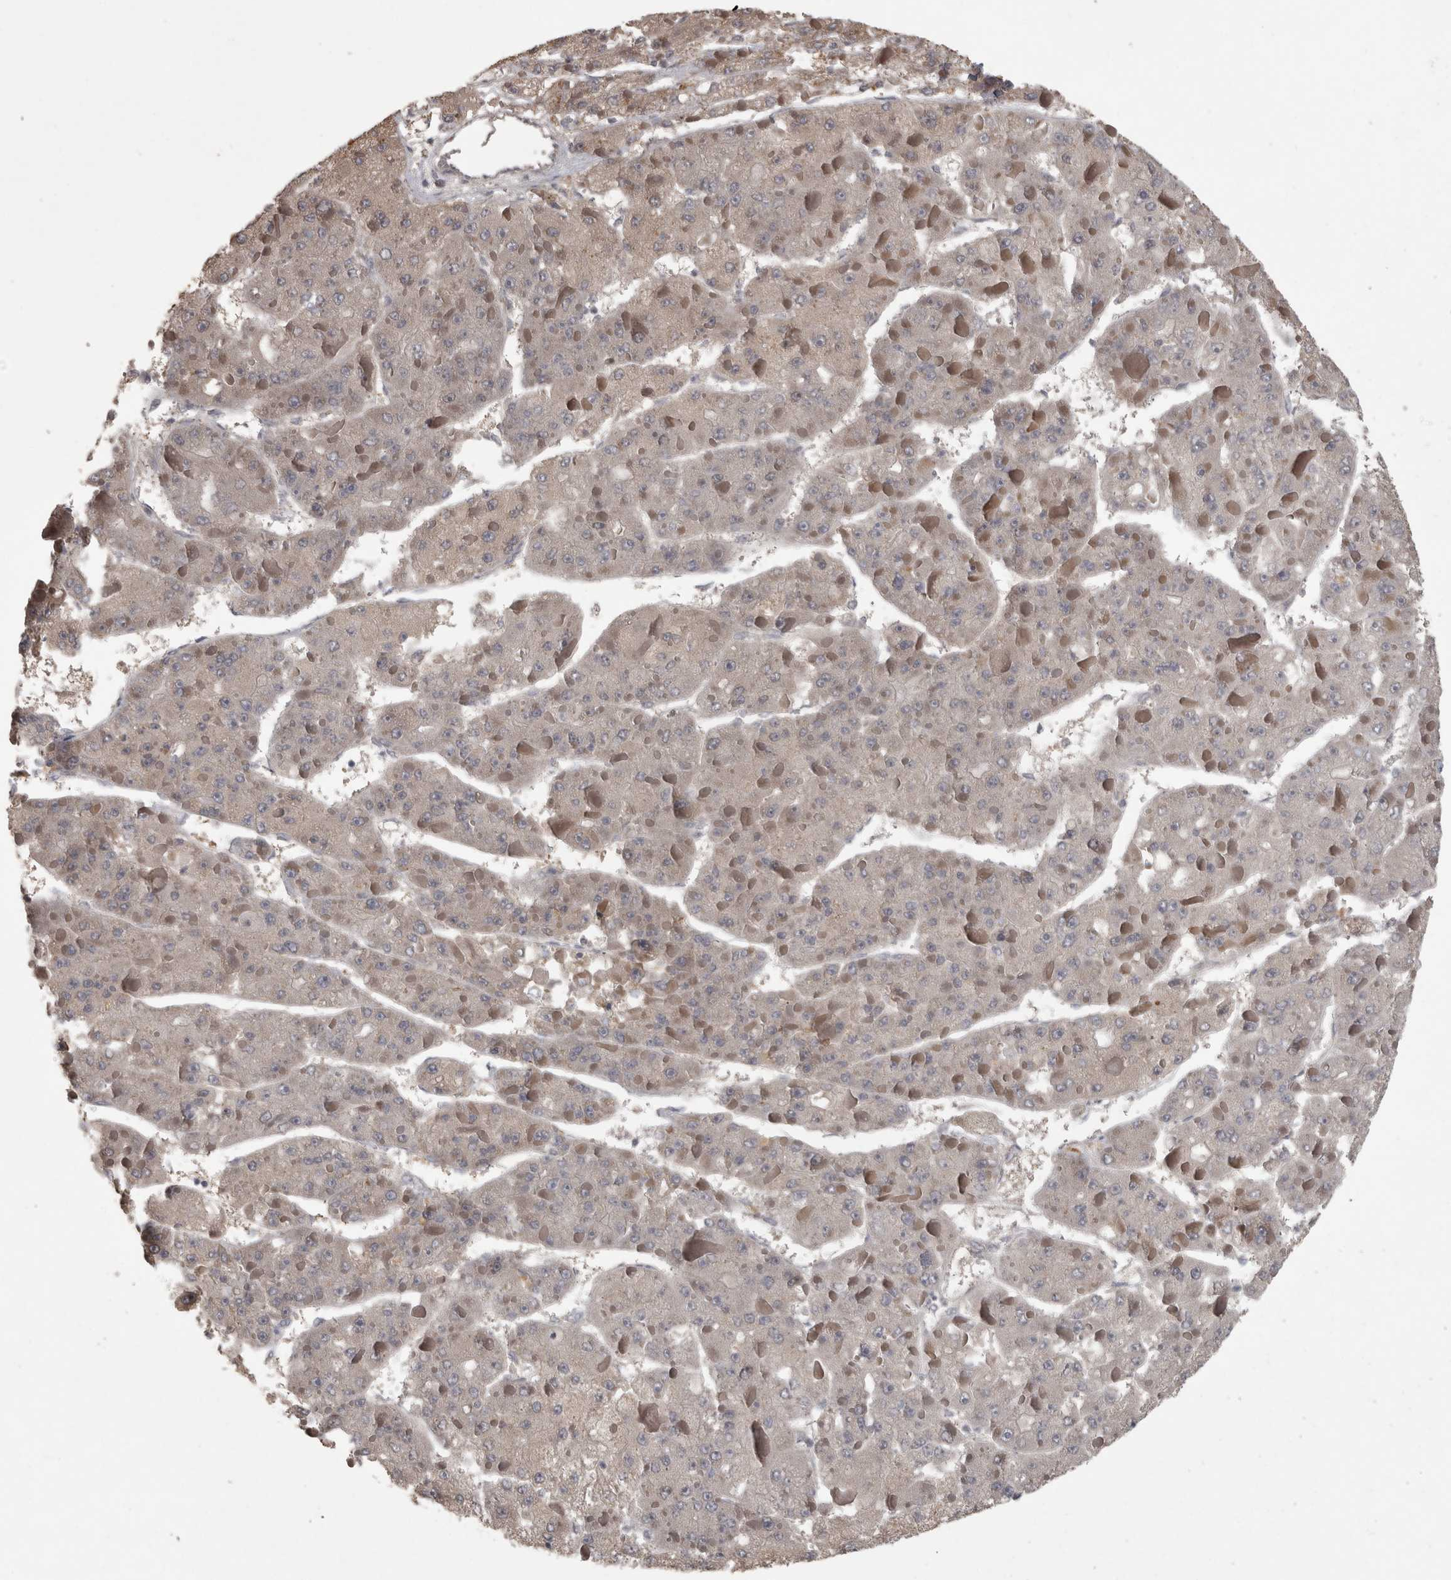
{"staining": {"intensity": "negative", "quantity": "none", "location": "none"}, "tissue": "liver cancer", "cell_type": "Tumor cells", "image_type": "cancer", "snomed": [{"axis": "morphology", "description": "Carcinoma, Hepatocellular, NOS"}, {"axis": "topography", "description": "Liver"}], "caption": "Histopathology image shows no protein positivity in tumor cells of liver cancer tissue.", "gene": "RAB29", "patient": {"sex": "female", "age": 73}}